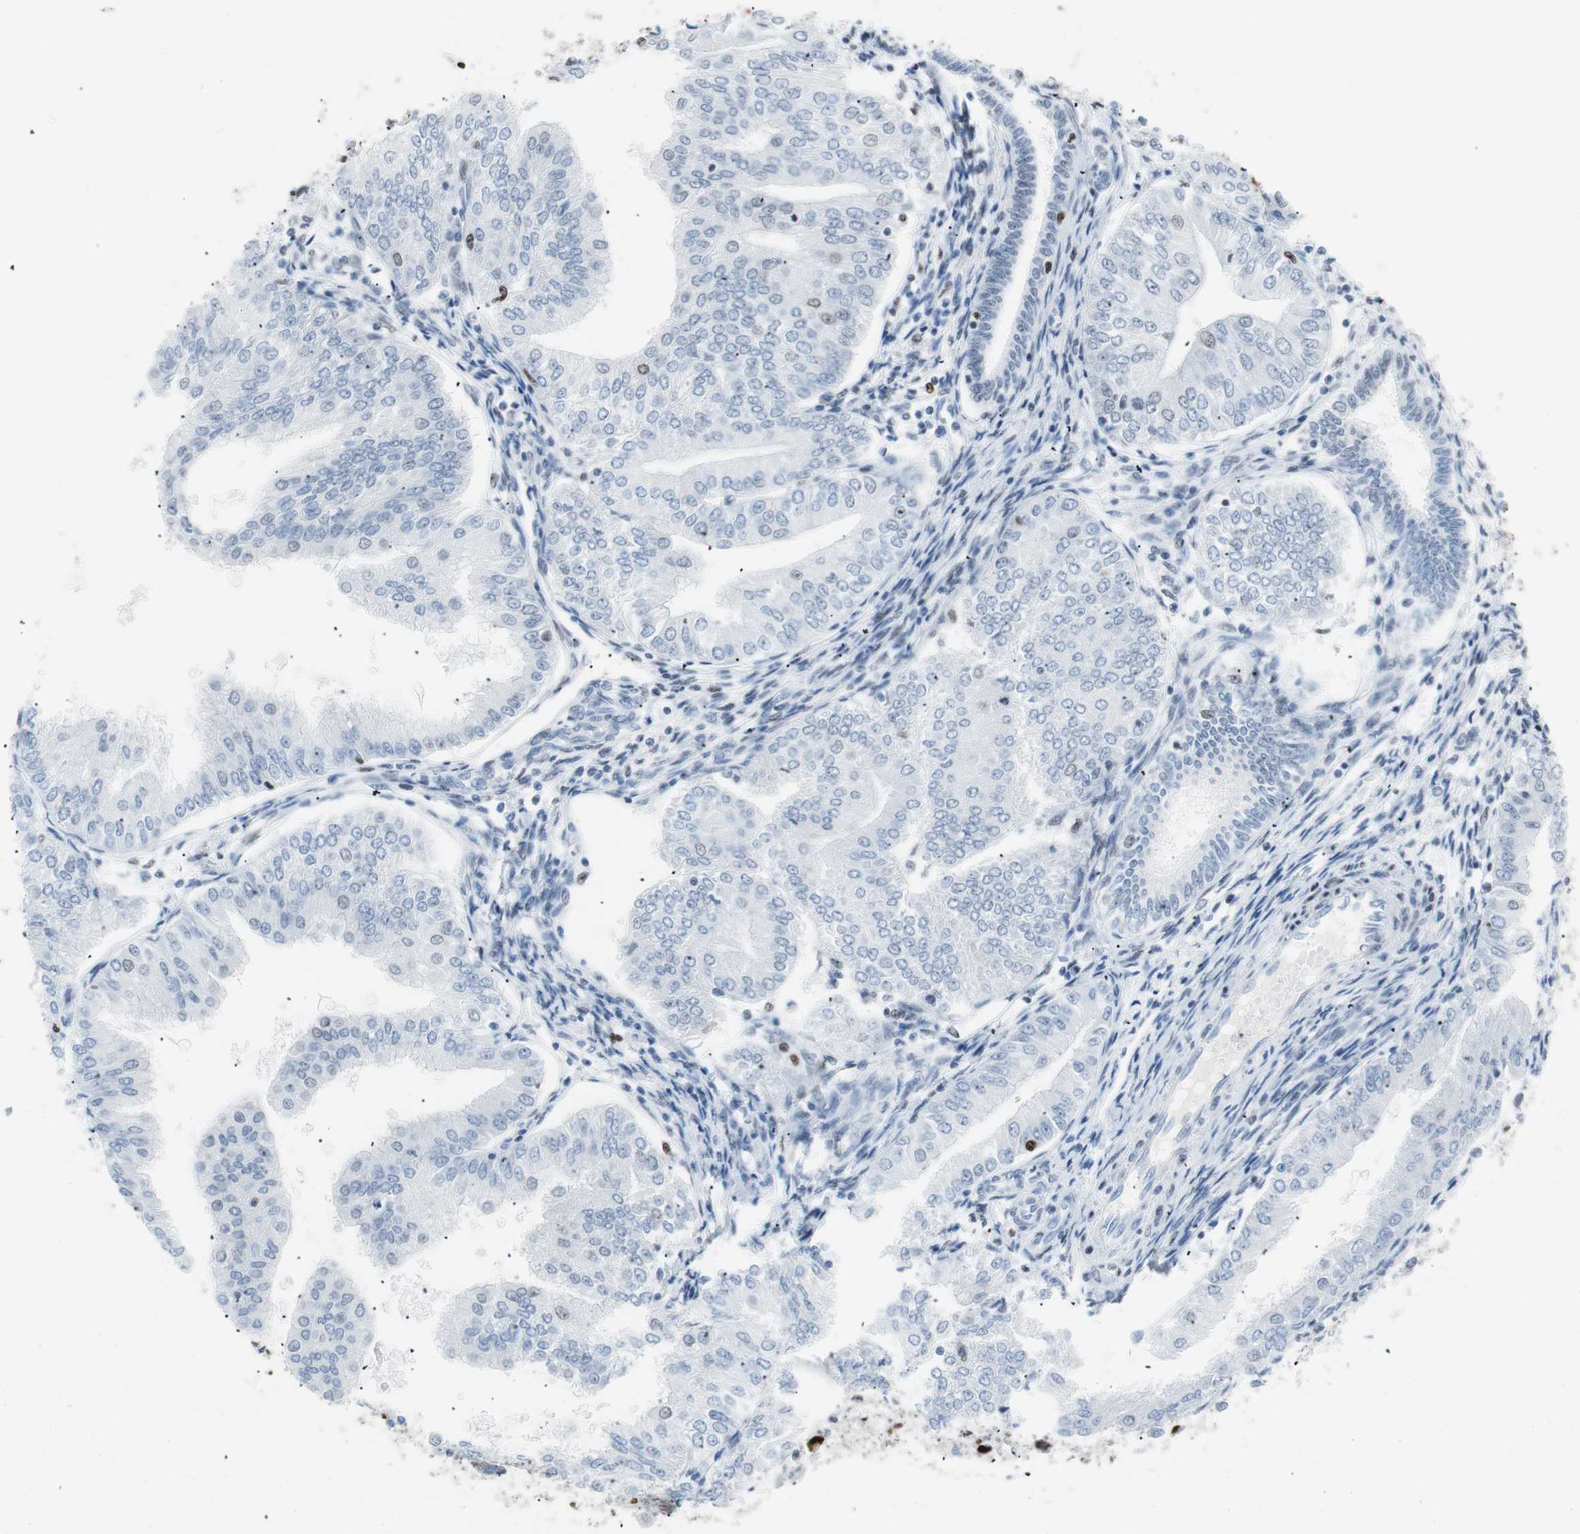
{"staining": {"intensity": "negative", "quantity": "none", "location": "none"}, "tissue": "endometrial cancer", "cell_type": "Tumor cells", "image_type": "cancer", "snomed": [{"axis": "morphology", "description": "Adenocarcinoma, NOS"}, {"axis": "topography", "description": "Endometrium"}], "caption": "Protein analysis of adenocarcinoma (endometrial) displays no significant staining in tumor cells.", "gene": "CEBPB", "patient": {"sex": "female", "age": 53}}